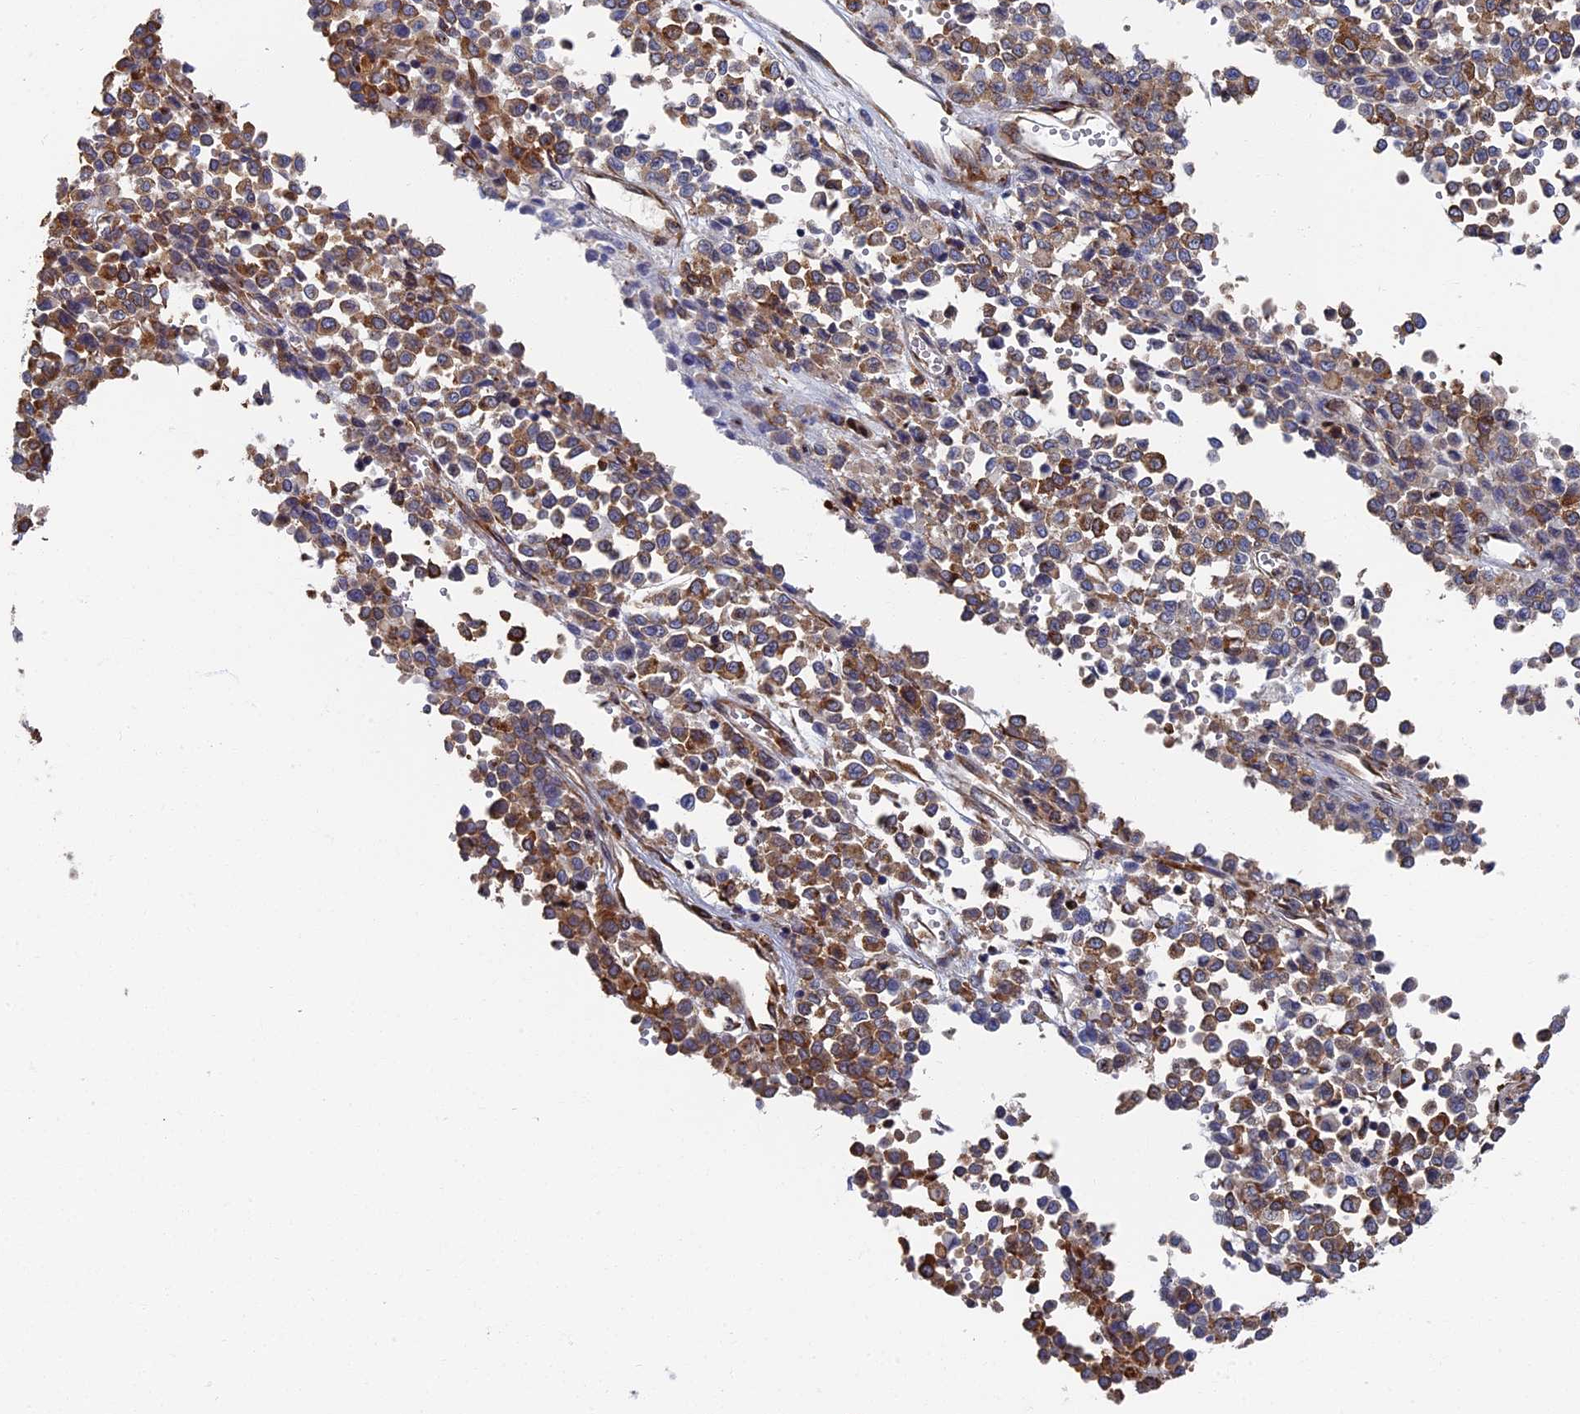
{"staining": {"intensity": "moderate", "quantity": ">75%", "location": "cytoplasmic/membranous"}, "tissue": "melanoma", "cell_type": "Tumor cells", "image_type": "cancer", "snomed": [{"axis": "morphology", "description": "Malignant melanoma, Metastatic site"}, {"axis": "topography", "description": "Pancreas"}], "caption": "IHC (DAB (3,3'-diaminobenzidine)) staining of human melanoma exhibits moderate cytoplasmic/membranous protein staining in about >75% of tumor cells.", "gene": "YBX1", "patient": {"sex": "female", "age": 30}}